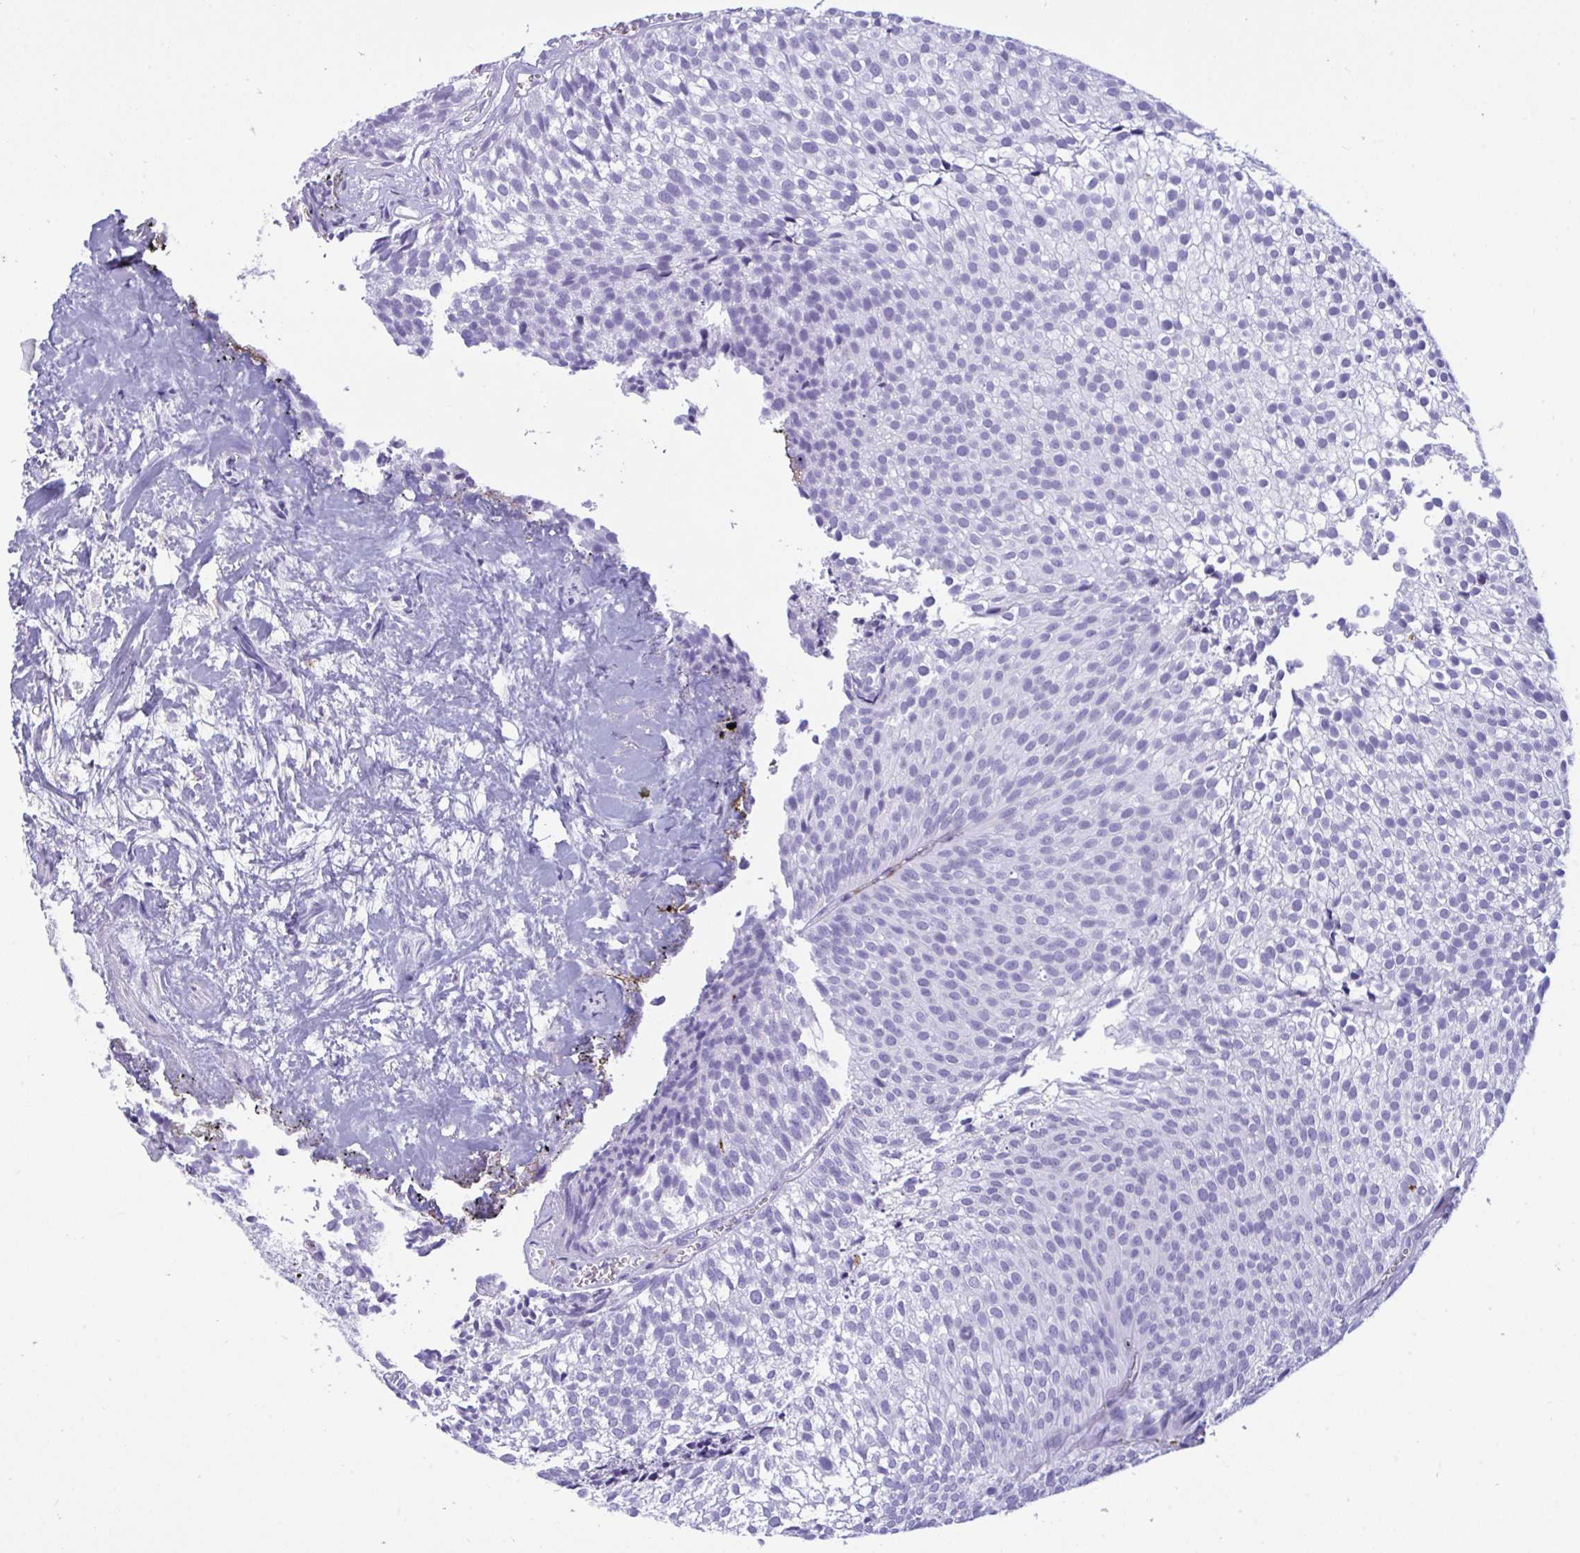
{"staining": {"intensity": "negative", "quantity": "none", "location": "none"}, "tissue": "urothelial cancer", "cell_type": "Tumor cells", "image_type": "cancer", "snomed": [{"axis": "morphology", "description": "Urothelial carcinoma, Low grade"}, {"axis": "topography", "description": "Urinary bladder"}], "caption": "Human urothelial cancer stained for a protein using immunohistochemistry (IHC) reveals no positivity in tumor cells.", "gene": "CPVL", "patient": {"sex": "male", "age": 91}}